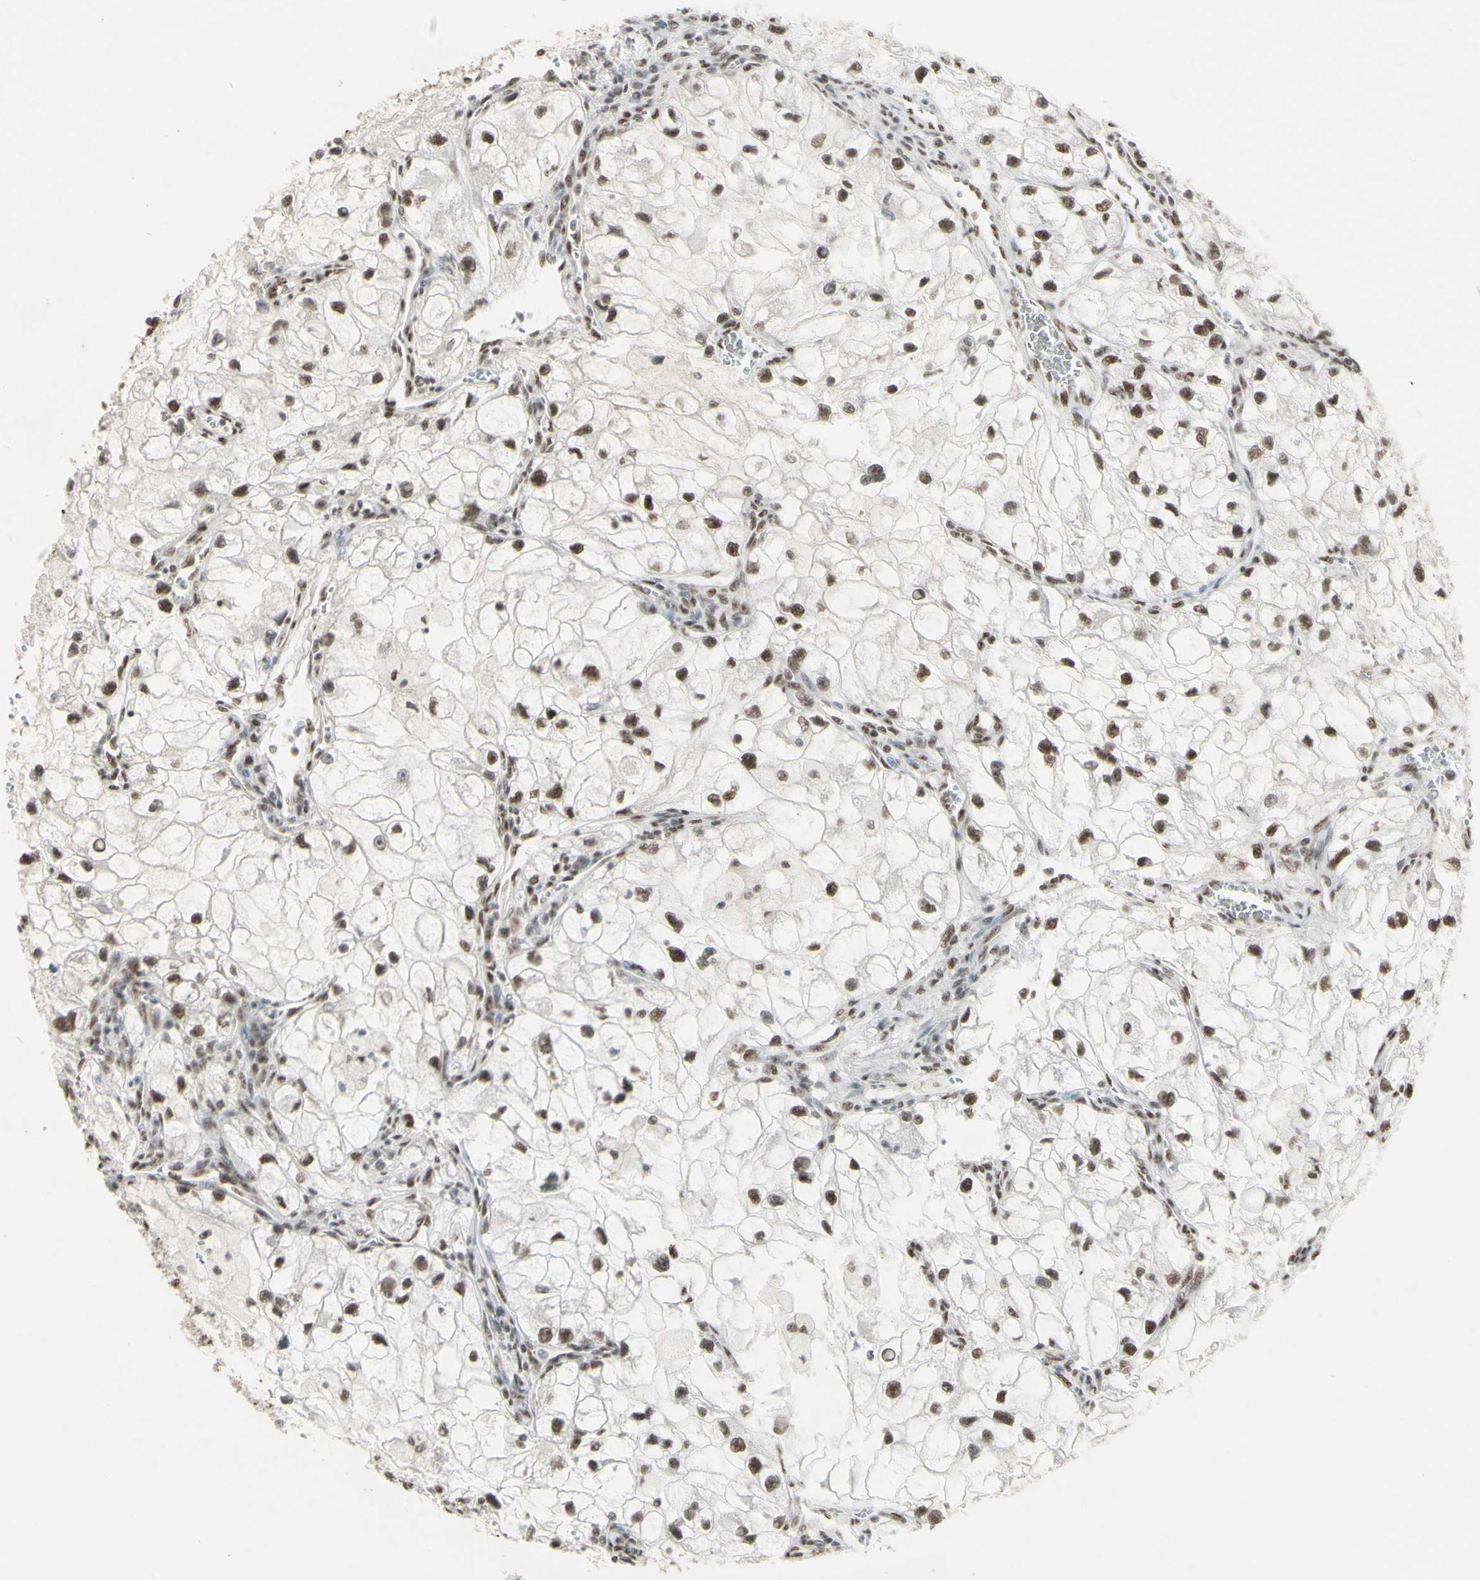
{"staining": {"intensity": "moderate", "quantity": ">75%", "location": "nuclear"}, "tissue": "renal cancer", "cell_type": "Tumor cells", "image_type": "cancer", "snomed": [{"axis": "morphology", "description": "Adenocarcinoma, NOS"}, {"axis": "topography", "description": "Kidney"}], "caption": "Immunohistochemical staining of renal cancer demonstrates medium levels of moderate nuclear expression in about >75% of tumor cells.", "gene": "TRIM28", "patient": {"sex": "female", "age": 70}}